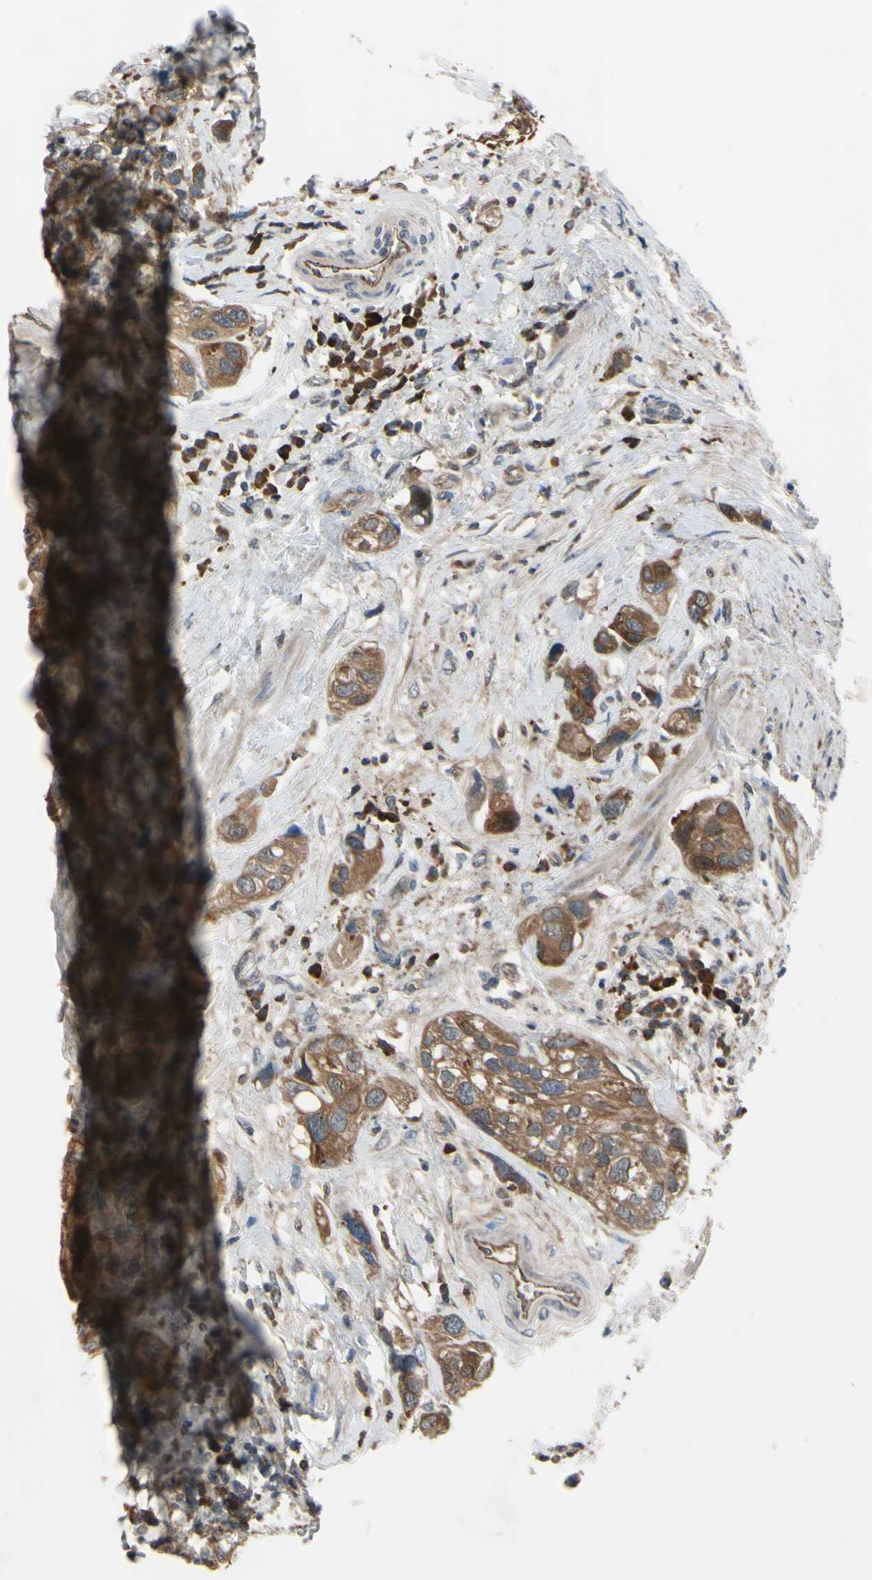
{"staining": {"intensity": "moderate", "quantity": ">75%", "location": "cytoplasmic/membranous"}, "tissue": "urothelial cancer", "cell_type": "Tumor cells", "image_type": "cancer", "snomed": [{"axis": "morphology", "description": "Urothelial carcinoma, High grade"}, {"axis": "topography", "description": "Urinary bladder"}], "caption": "The histopathology image reveals staining of urothelial cancer, revealing moderate cytoplasmic/membranous protein expression (brown color) within tumor cells.", "gene": "XIAP", "patient": {"sex": "female", "age": 64}}